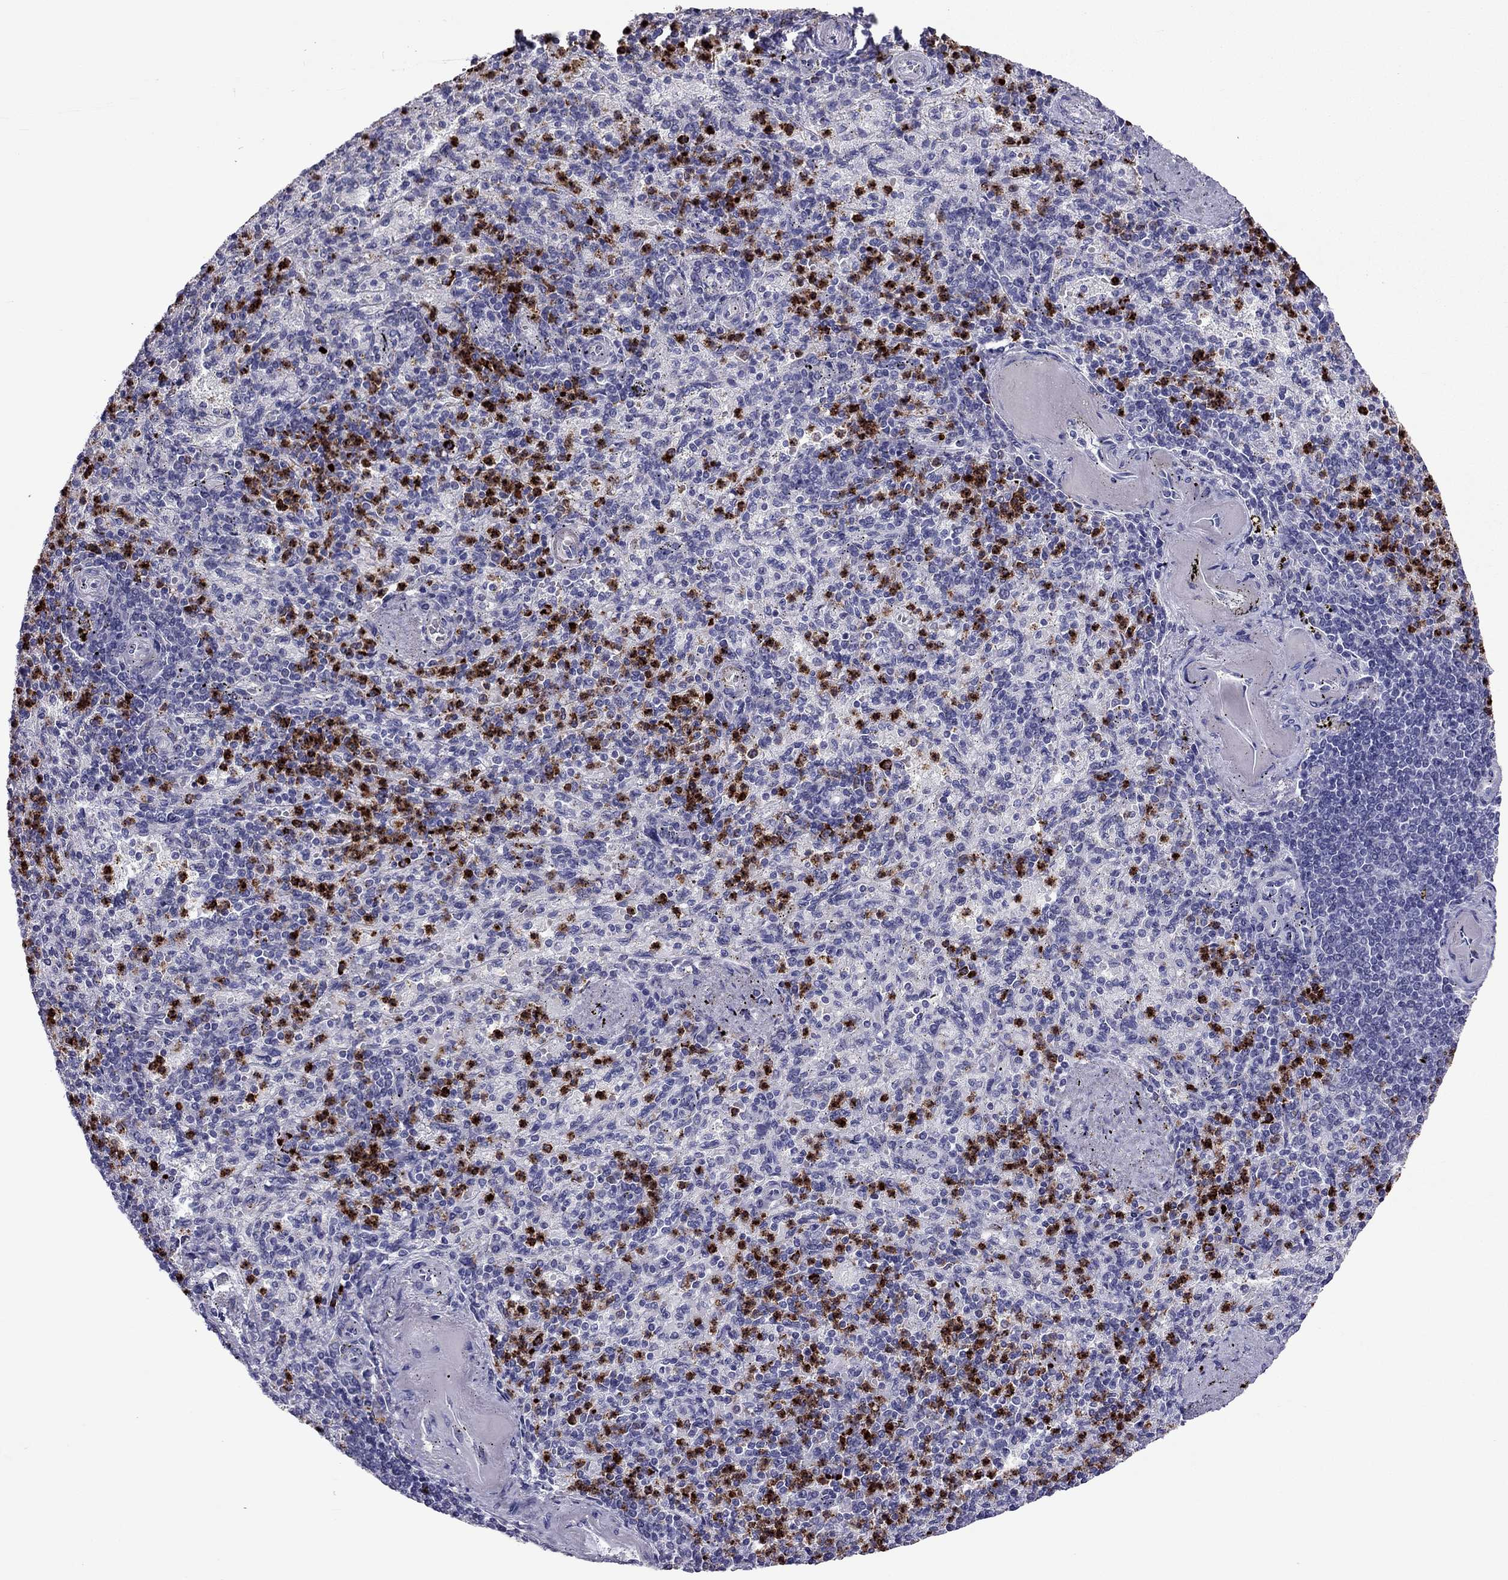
{"staining": {"intensity": "strong", "quantity": "<25%", "location": "cytoplasmic/membranous"}, "tissue": "spleen", "cell_type": "Cells in red pulp", "image_type": "normal", "snomed": [{"axis": "morphology", "description": "Normal tissue, NOS"}, {"axis": "topography", "description": "Spleen"}], "caption": "Immunohistochemical staining of unremarkable human spleen displays medium levels of strong cytoplasmic/membranous positivity in about <25% of cells in red pulp. The staining was performed using DAB to visualize the protein expression in brown, while the nuclei were stained in blue with hematoxylin (Magnification: 20x).", "gene": "CCL27", "patient": {"sex": "female", "age": 74}}